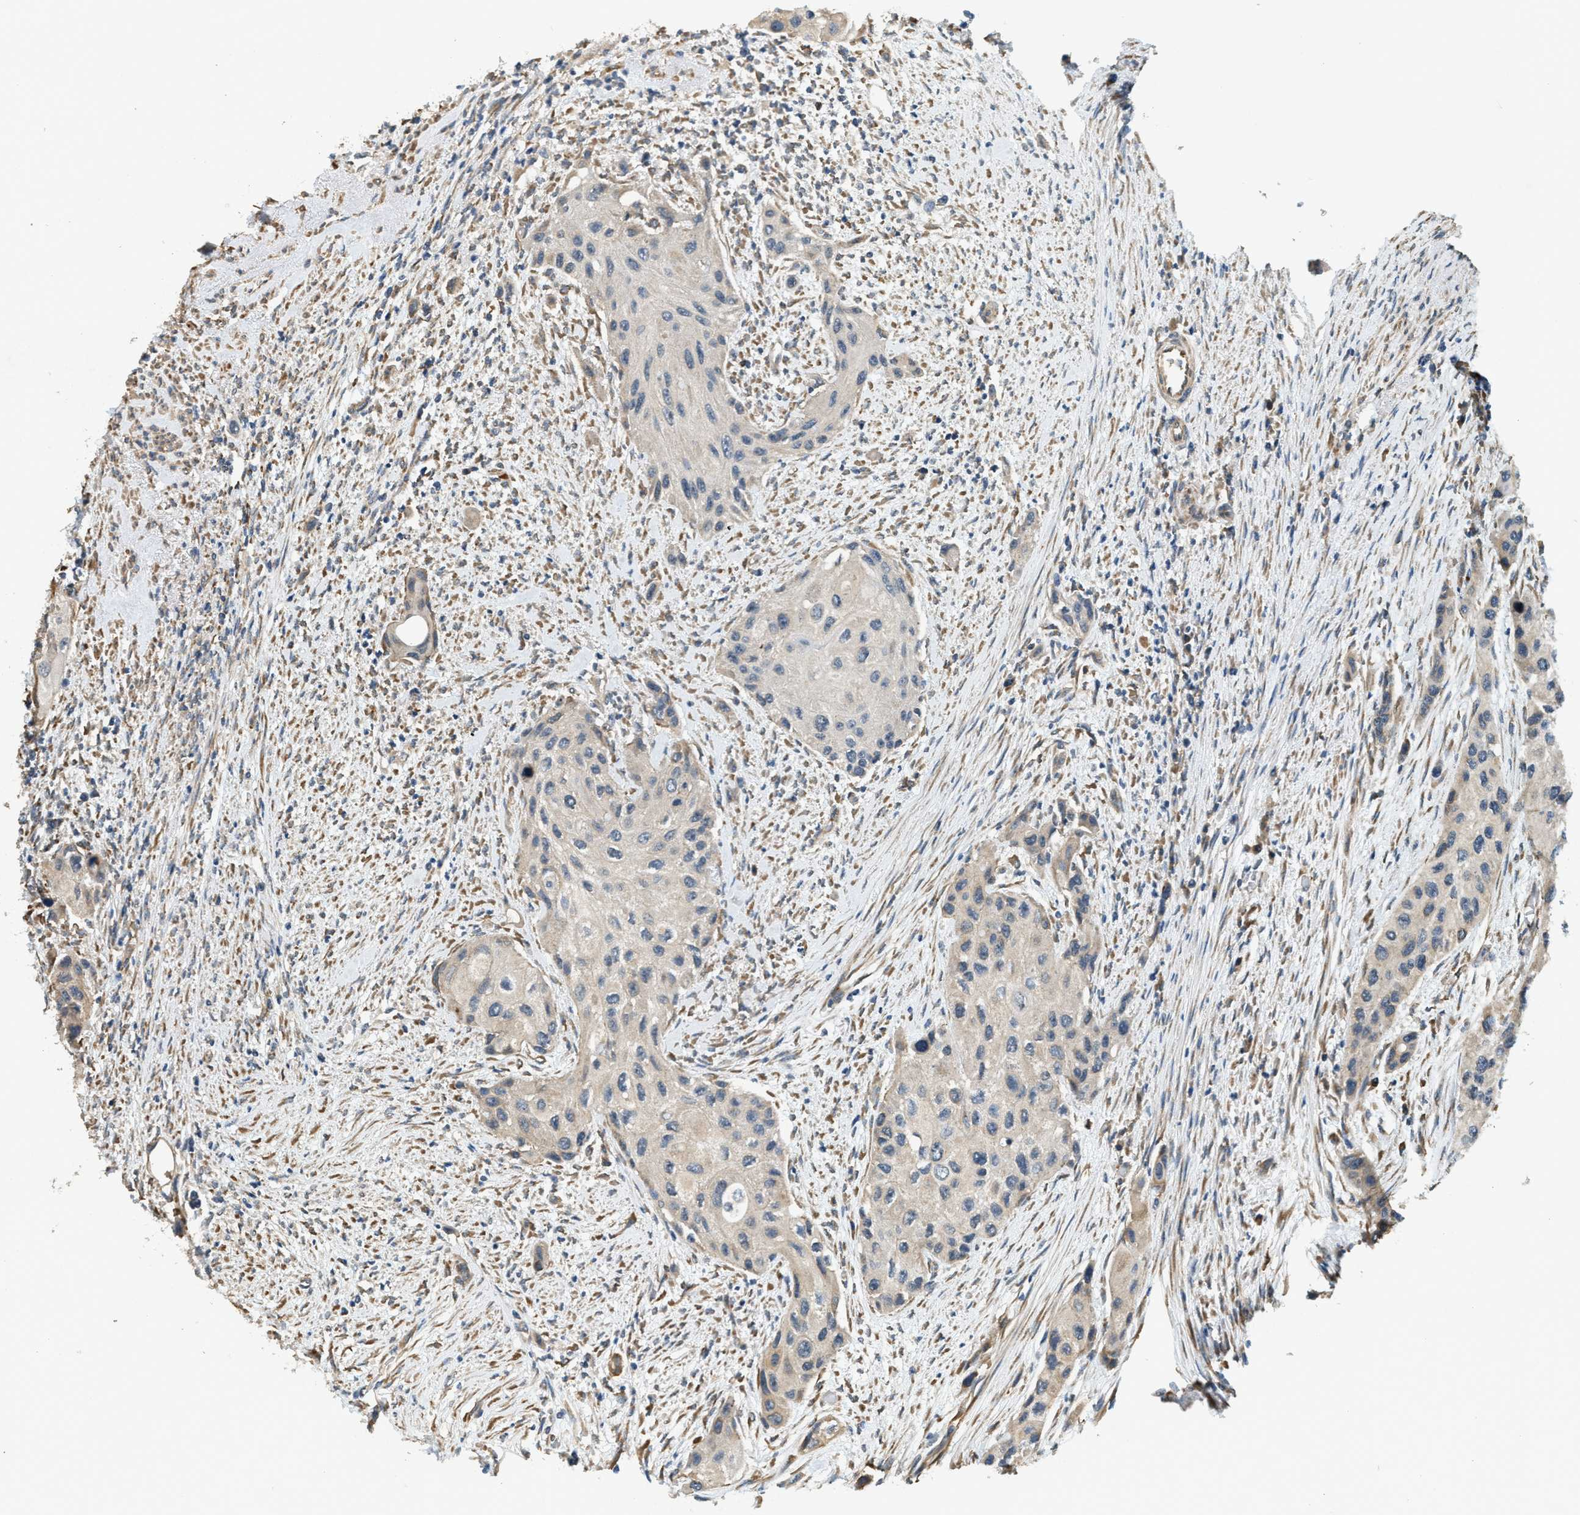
{"staining": {"intensity": "negative", "quantity": "none", "location": "none"}, "tissue": "urothelial cancer", "cell_type": "Tumor cells", "image_type": "cancer", "snomed": [{"axis": "morphology", "description": "Urothelial carcinoma, High grade"}, {"axis": "topography", "description": "Urinary bladder"}], "caption": "There is no significant expression in tumor cells of urothelial cancer.", "gene": "ALOX12", "patient": {"sex": "female", "age": 56}}